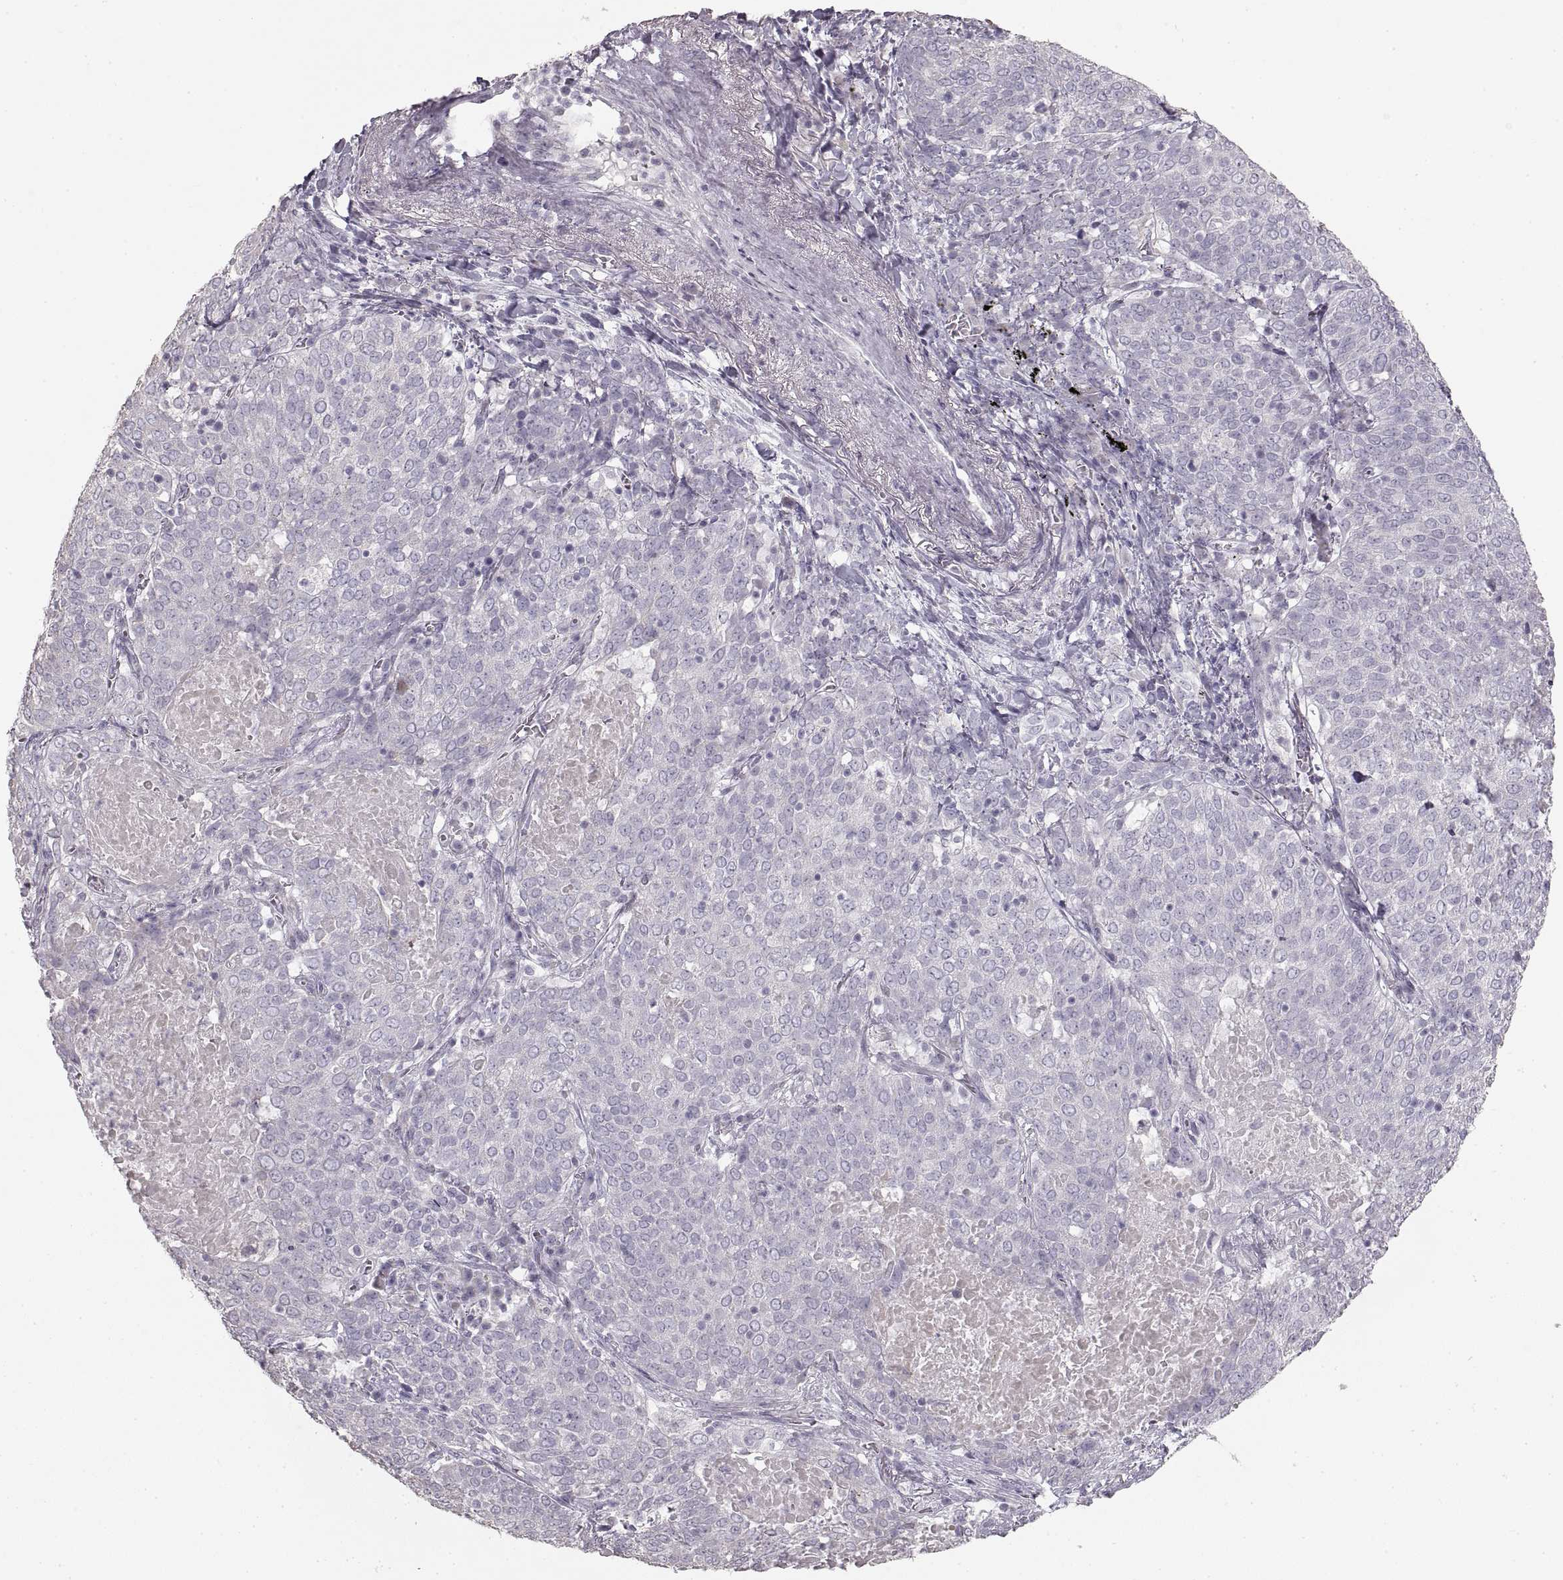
{"staining": {"intensity": "negative", "quantity": "none", "location": "none"}, "tissue": "lung cancer", "cell_type": "Tumor cells", "image_type": "cancer", "snomed": [{"axis": "morphology", "description": "Squamous cell carcinoma, NOS"}, {"axis": "topography", "description": "Lung"}], "caption": "Human lung cancer stained for a protein using immunohistochemistry exhibits no expression in tumor cells.", "gene": "ZP3", "patient": {"sex": "male", "age": 82}}